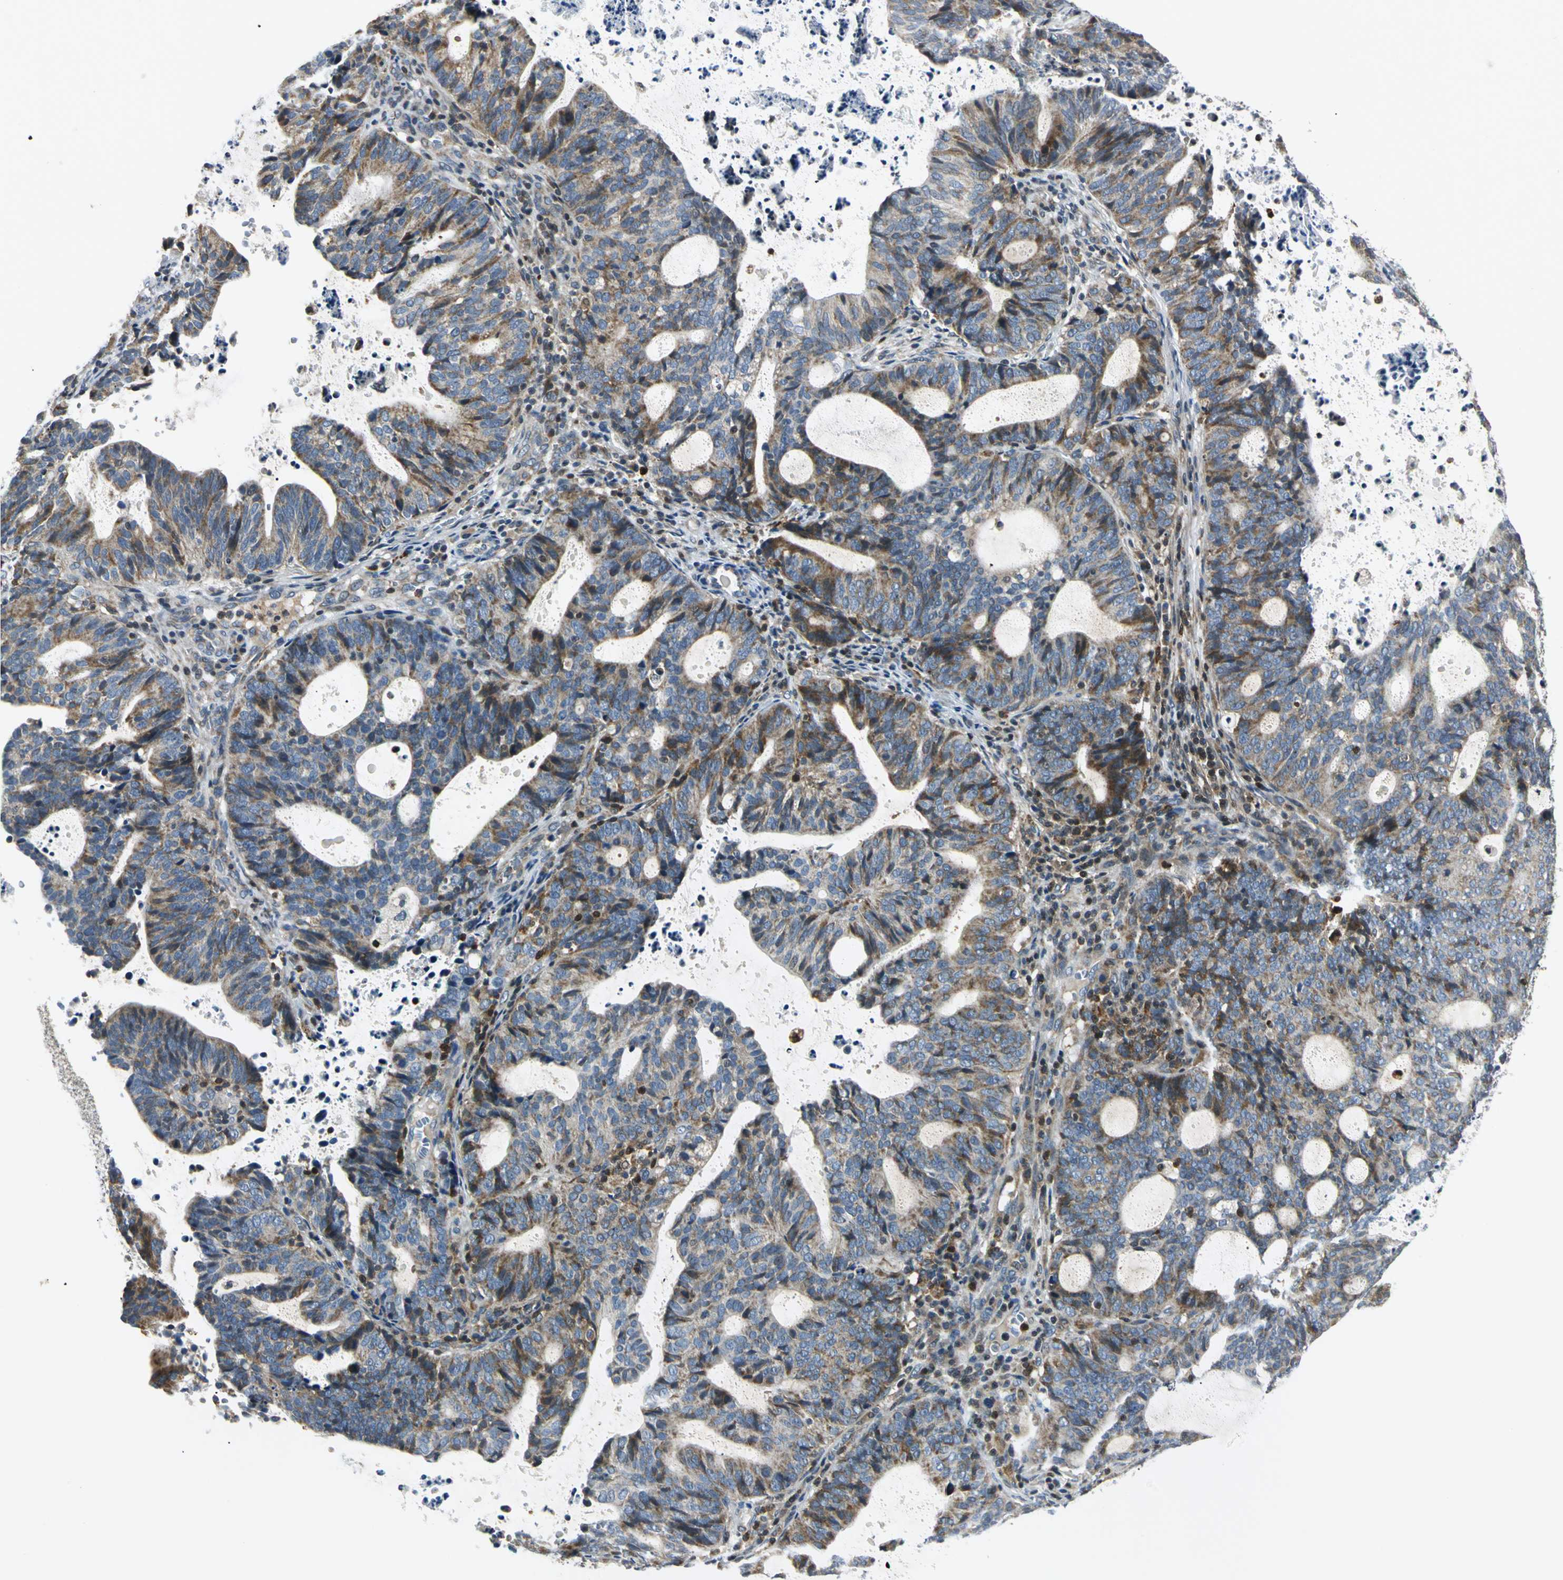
{"staining": {"intensity": "strong", "quantity": ">75%", "location": "cytoplasmic/membranous"}, "tissue": "endometrial cancer", "cell_type": "Tumor cells", "image_type": "cancer", "snomed": [{"axis": "morphology", "description": "Adenocarcinoma, NOS"}, {"axis": "topography", "description": "Uterus"}], "caption": "A brown stain labels strong cytoplasmic/membranous staining of a protein in endometrial adenocarcinoma tumor cells.", "gene": "USP40", "patient": {"sex": "female", "age": 83}}